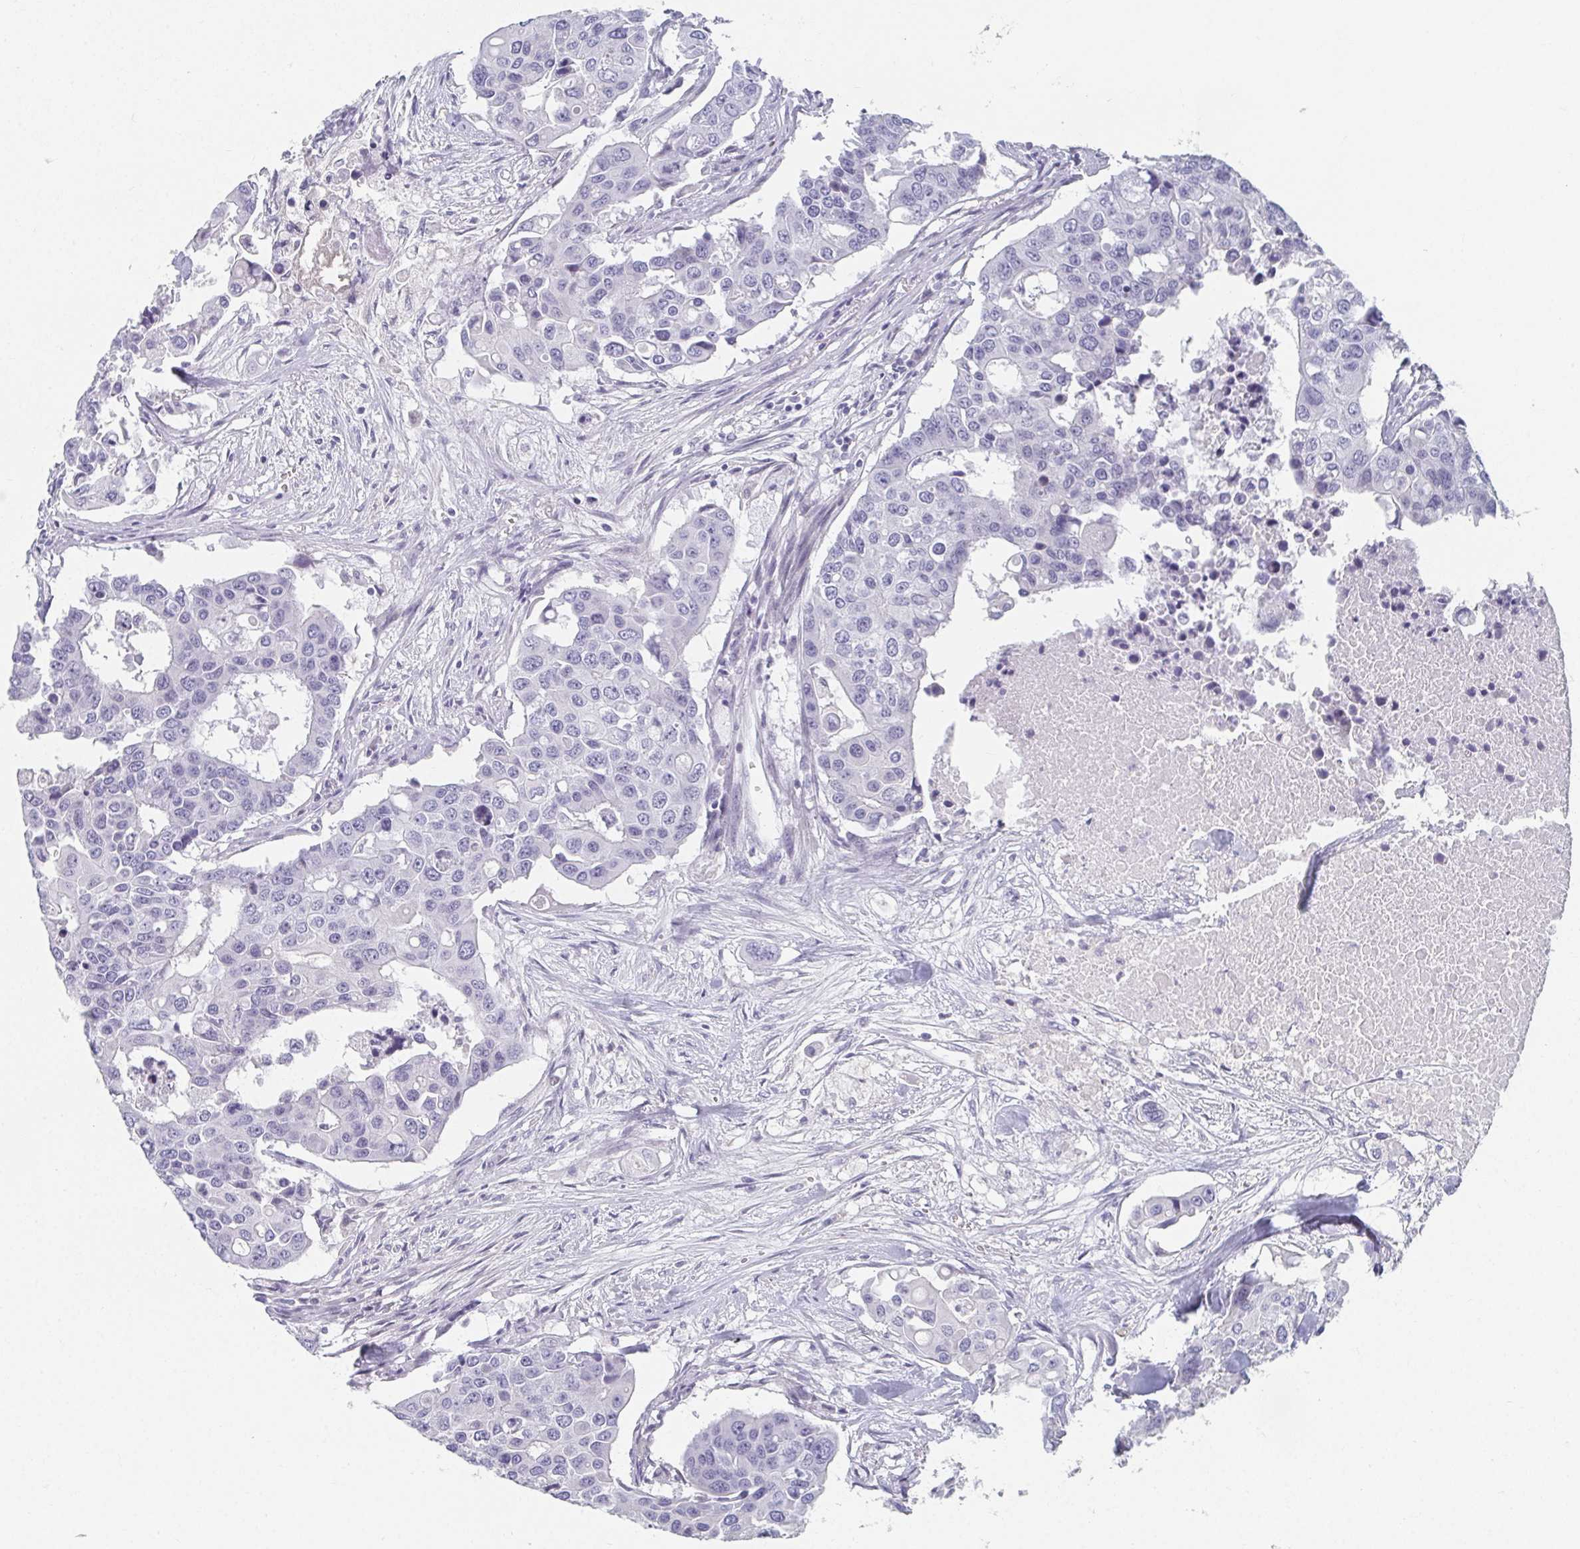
{"staining": {"intensity": "negative", "quantity": "none", "location": "none"}, "tissue": "colorectal cancer", "cell_type": "Tumor cells", "image_type": "cancer", "snomed": [{"axis": "morphology", "description": "Adenocarcinoma, NOS"}, {"axis": "topography", "description": "Colon"}], "caption": "The IHC image has no significant positivity in tumor cells of adenocarcinoma (colorectal) tissue.", "gene": "CAMKV", "patient": {"sex": "male", "age": 77}}